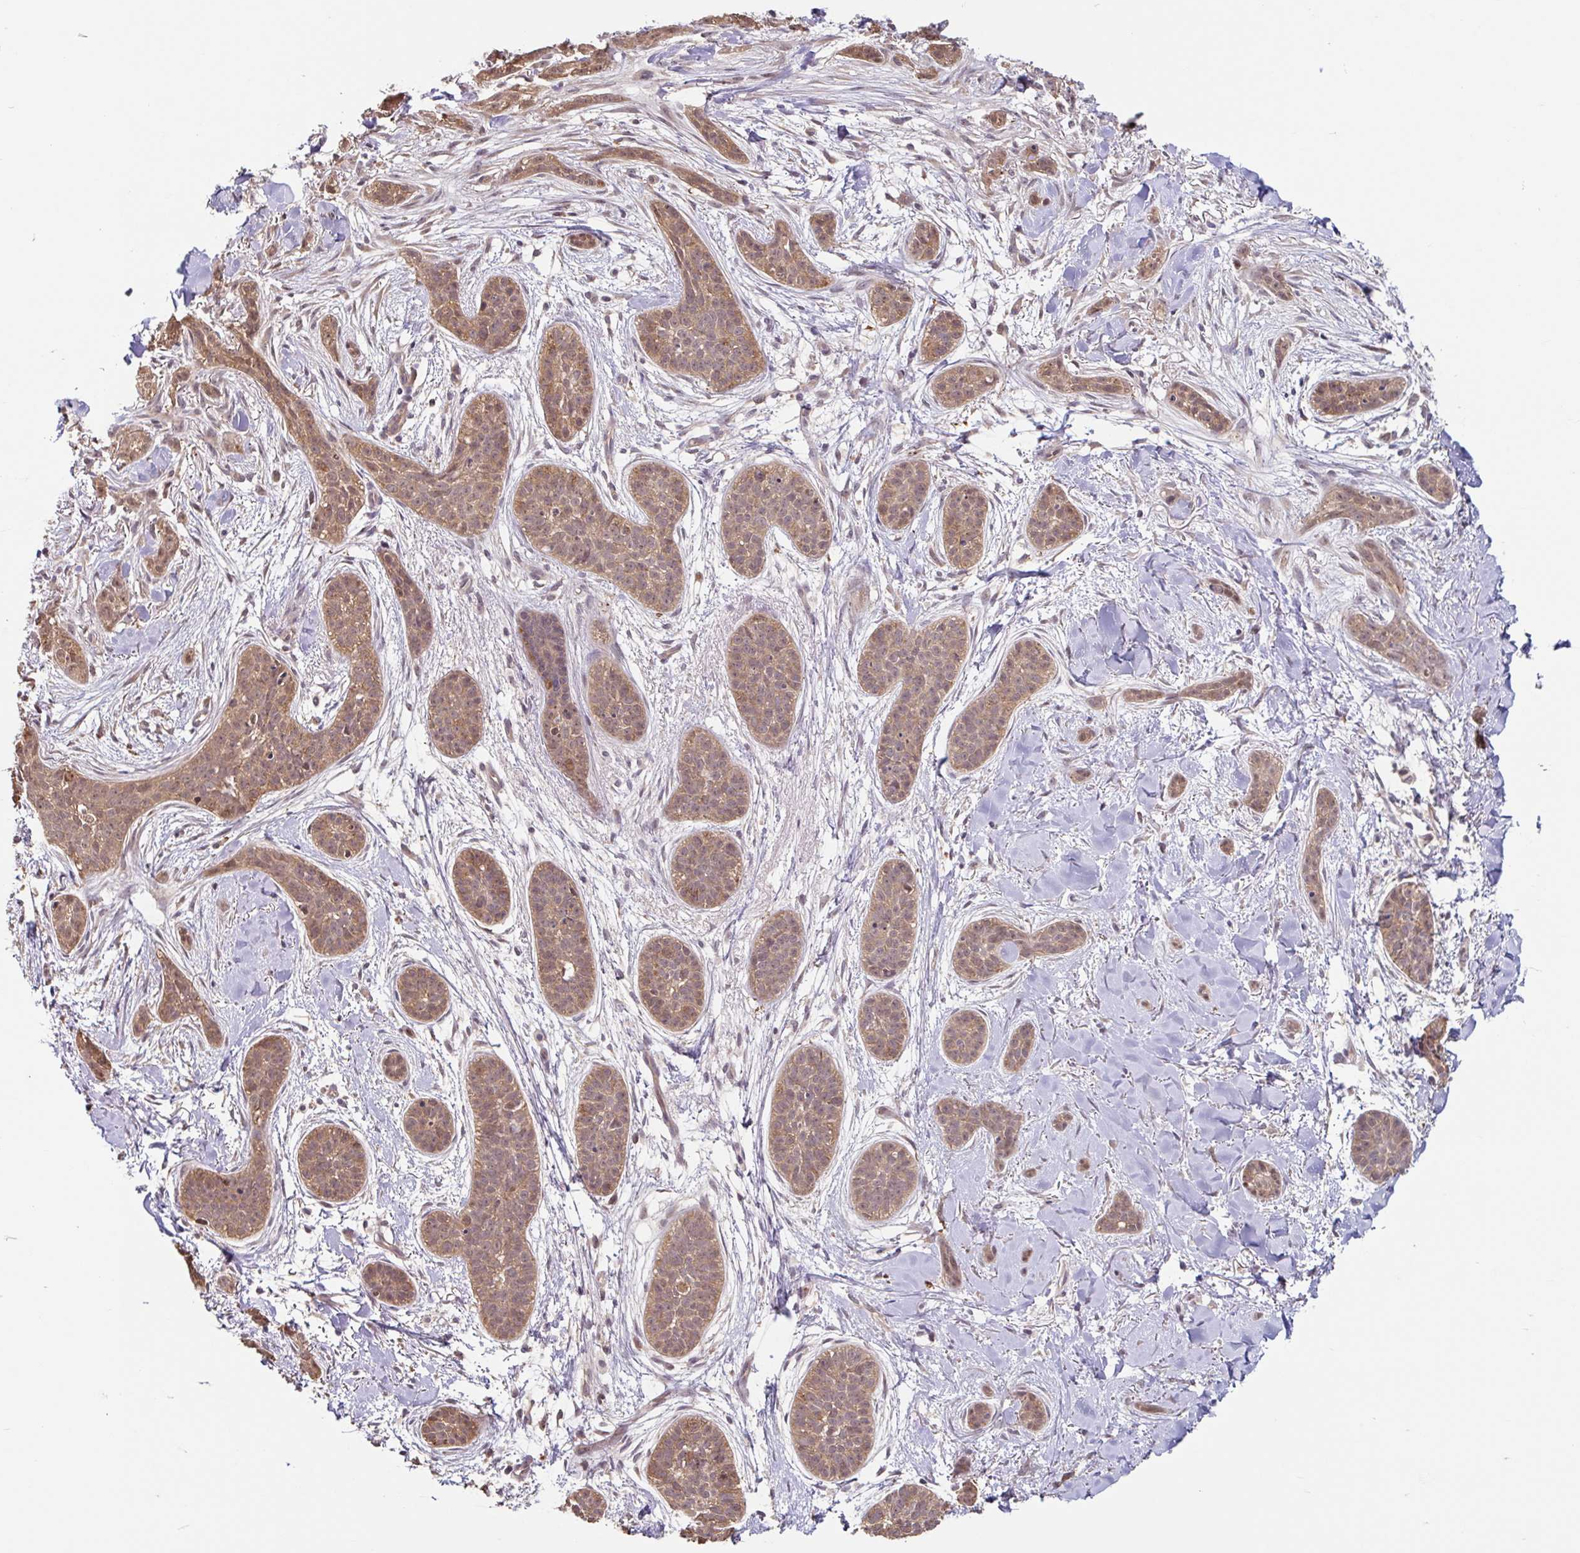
{"staining": {"intensity": "moderate", "quantity": ">75%", "location": "cytoplasmic/membranous,nuclear"}, "tissue": "skin cancer", "cell_type": "Tumor cells", "image_type": "cancer", "snomed": [{"axis": "morphology", "description": "Basal cell carcinoma"}, {"axis": "topography", "description": "Skin"}], "caption": "Protein positivity by immunohistochemistry demonstrates moderate cytoplasmic/membranous and nuclear positivity in approximately >75% of tumor cells in basal cell carcinoma (skin). (DAB IHC, brown staining for protein, blue staining for nuclei).", "gene": "STYXL1", "patient": {"sex": "male", "age": 52}}